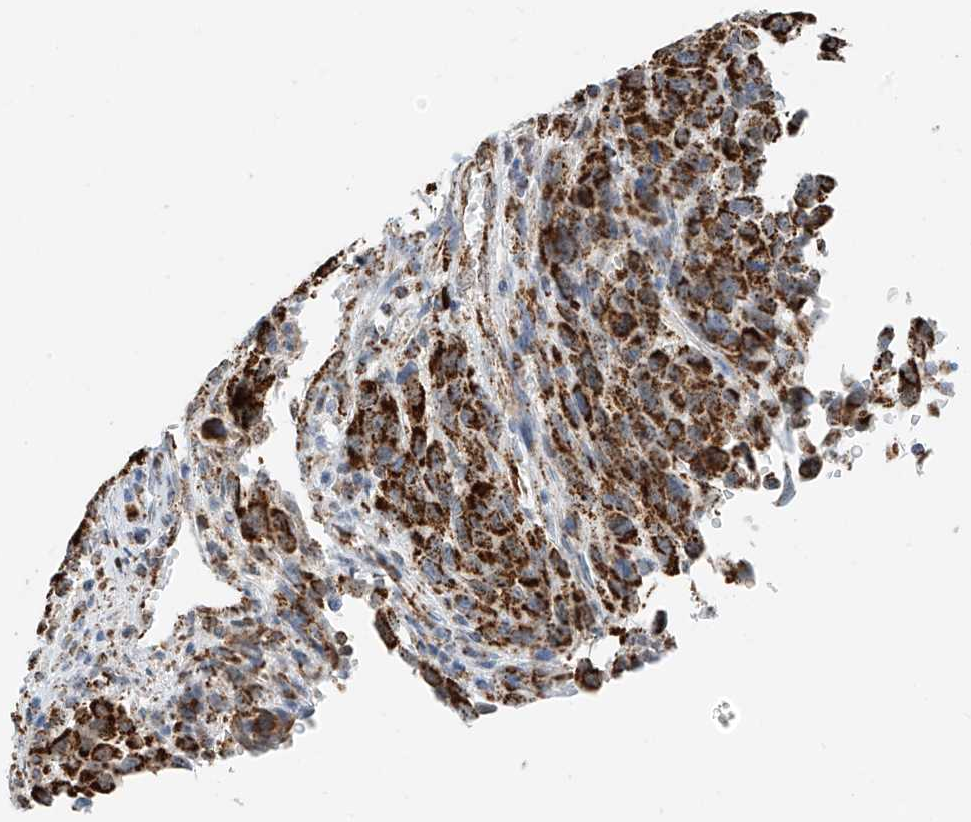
{"staining": {"intensity": "strong", "quantity": ">75%", "location": "cytoplasmic/membranous"}, "tissue": "melanoma", "cell_type": "Tumor cells", "image_type": "cancer", "snomed": [{"axis": "morphology", "description": "Malignant melanoma, Metastatic site"}, {"axis": "topography", "description": "Lymph node"}], "caption": "Strong cytoplasmic/membranous staining is appreciated in about >75% of tumor cells in melanoma.", "gene": "PPA2", "patient": {"sex": "male", "age": 61}}